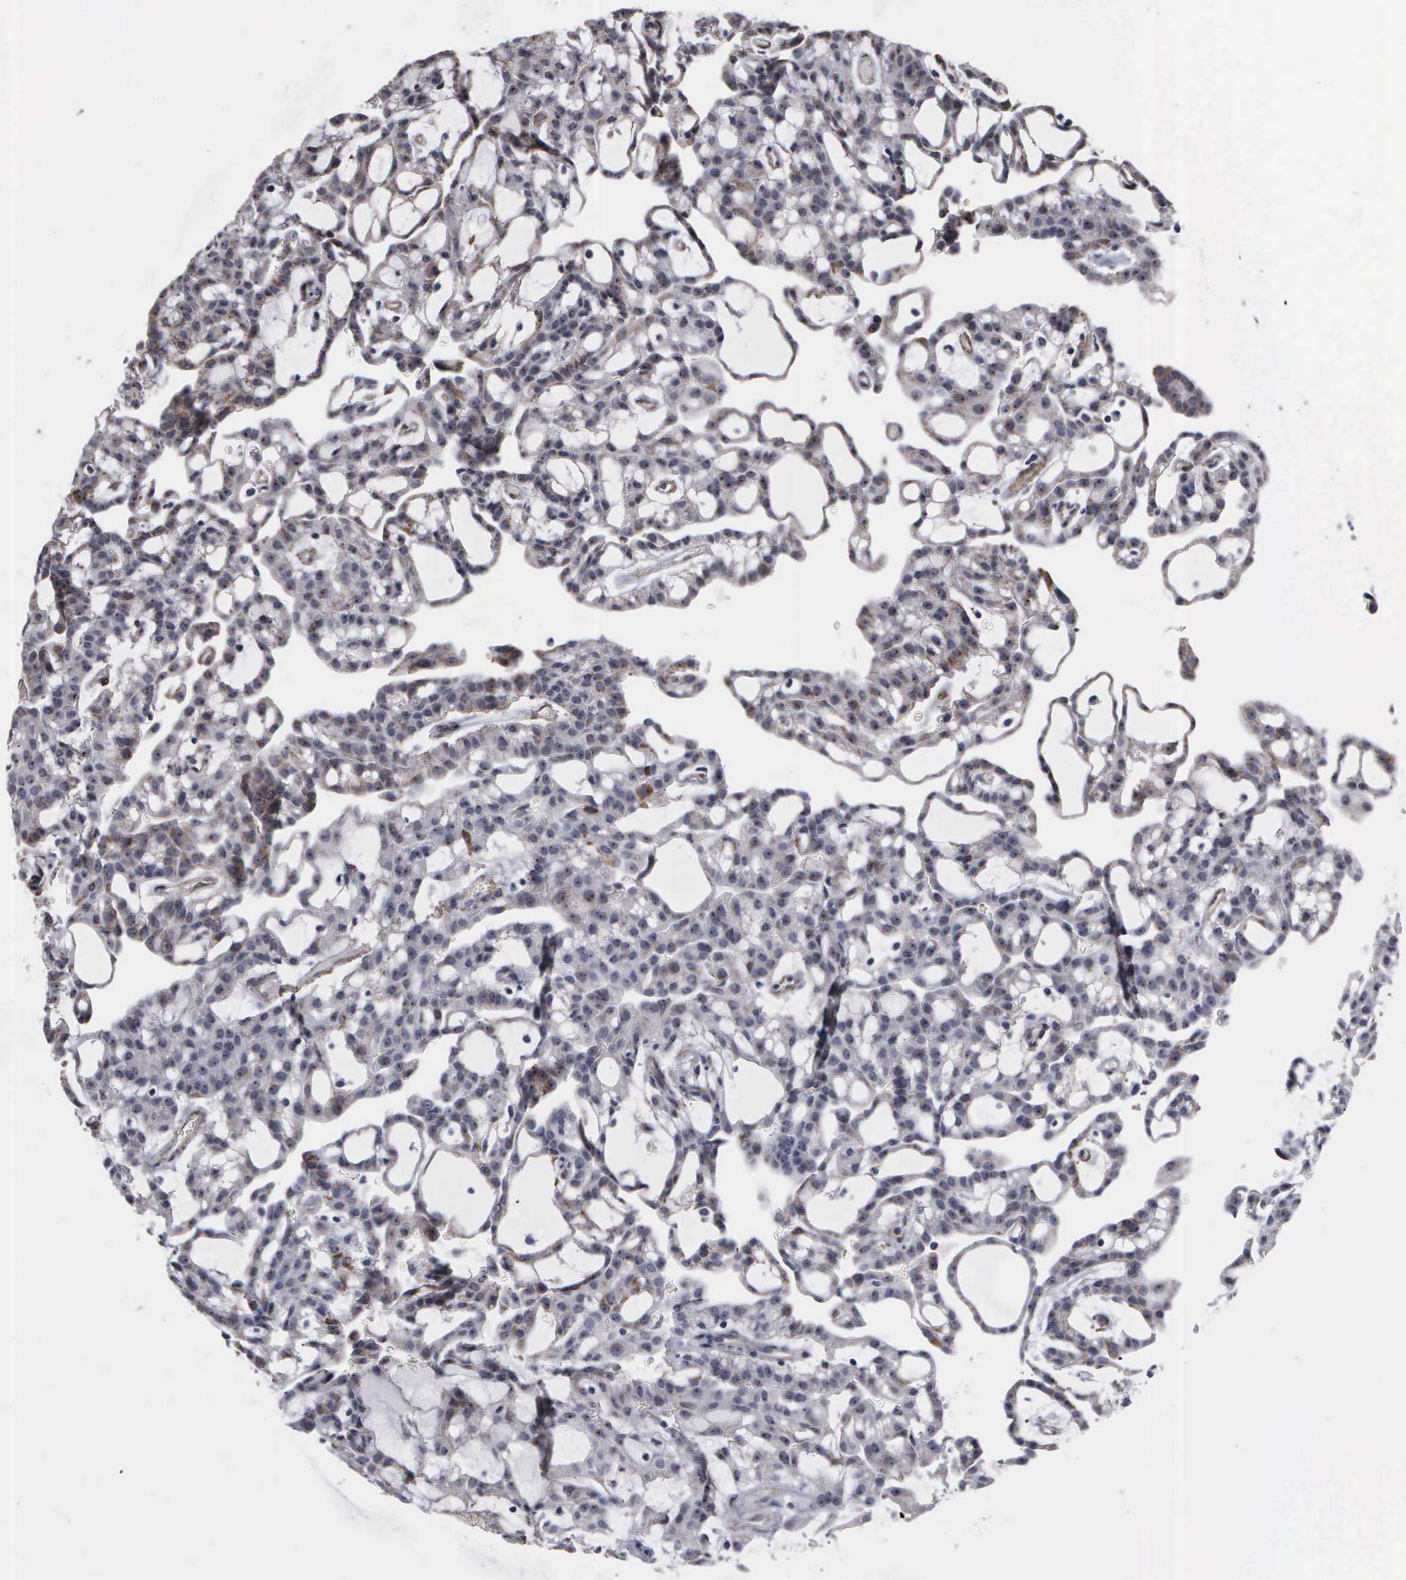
{"staining": {"intensity": "weak", "quantity": "25%-75%", "location": "cytoplasmic/membranous,nuclear"}, "tissue": "renal cancer", "cell_type": "Tumor cells", "image_type": "cancer", "snomed": [{"axis": "morphology", "description": "Adenocarcinoma, NOS"}, {"axis": "topography", "description": "Kidney"}], "caption": "Renal cancer stained with immunohistochemistry reveals weak cytoplasmic/membranous and nuclear expression in about 25%-75% of tumor cells.", "gene": "NGDN", "patient": {"sex": "male", "age": 63}}